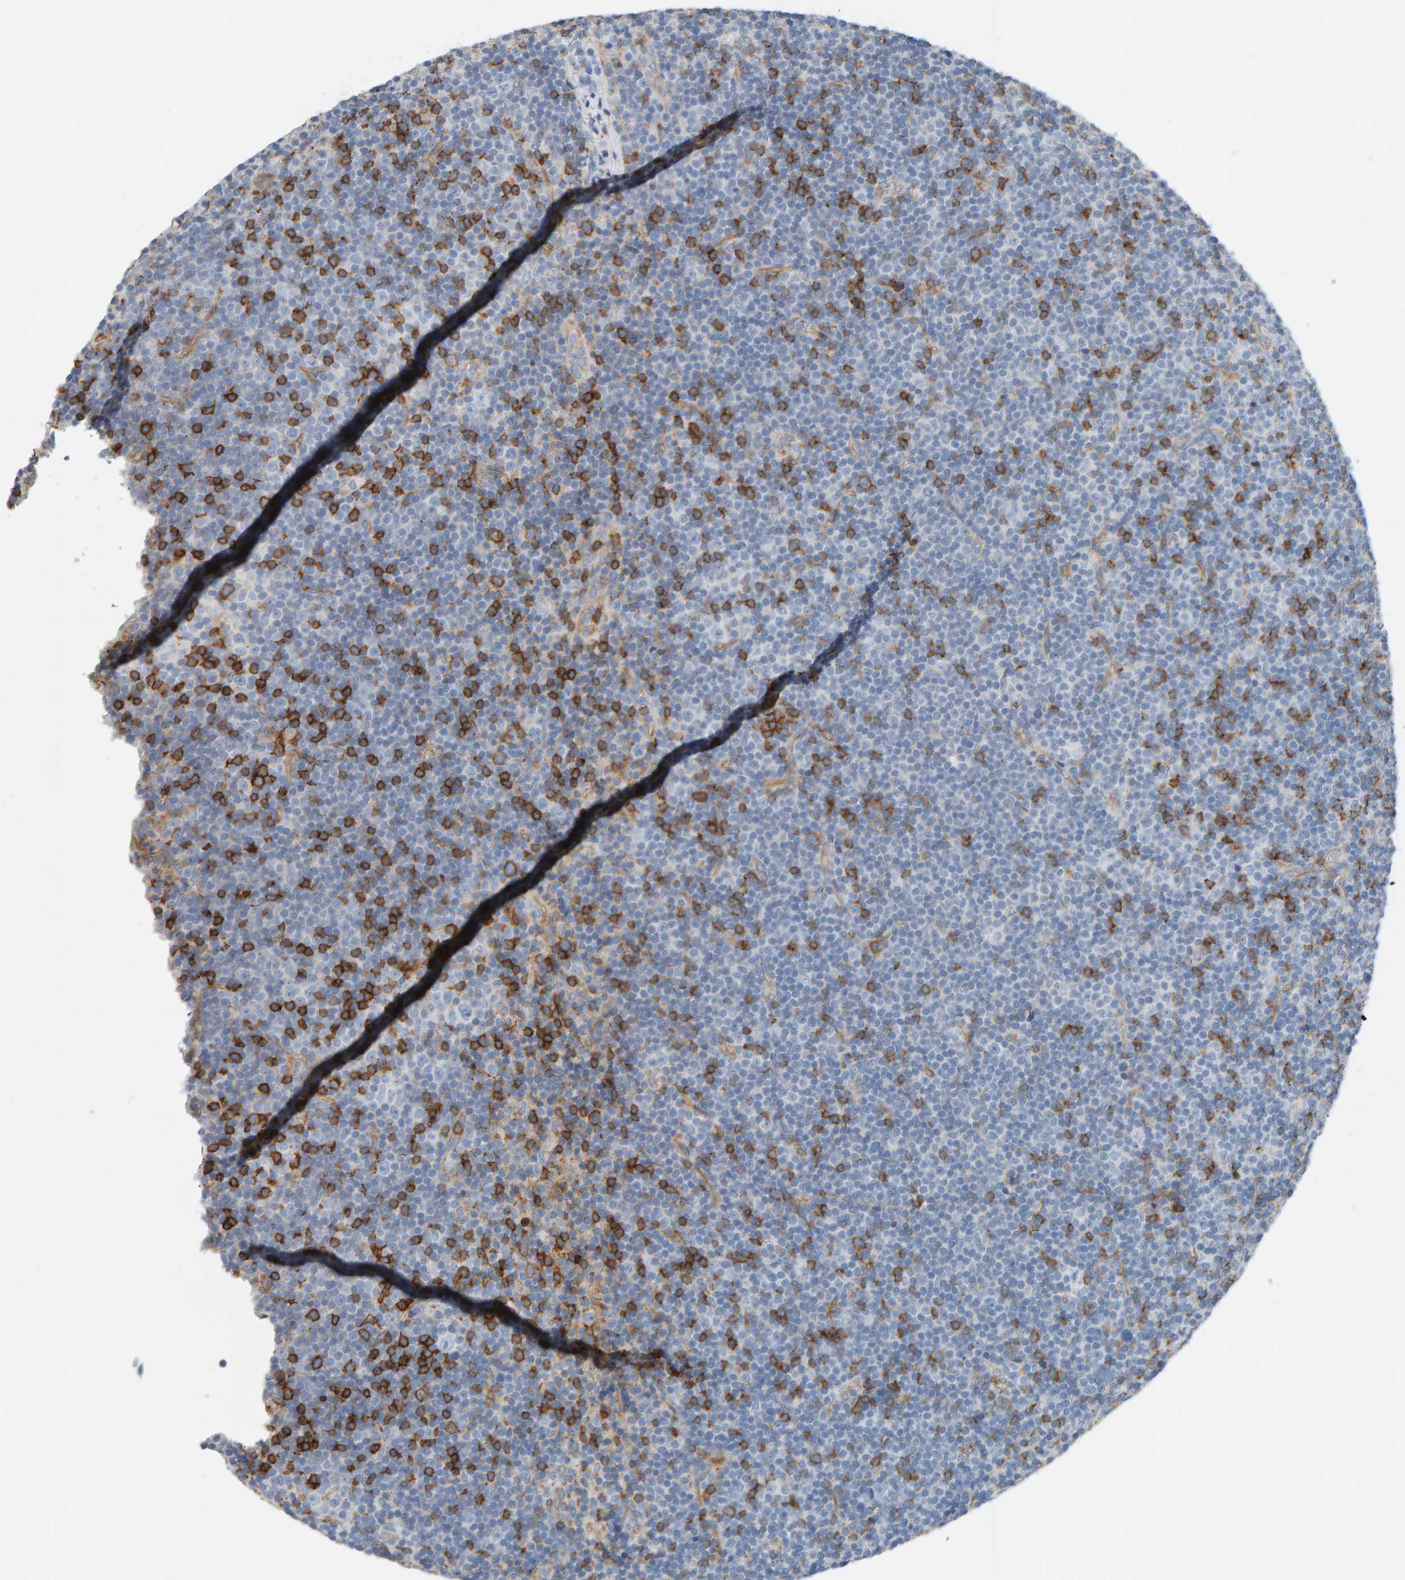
{"staining": {"intensity": "strong", "quantity": "<25%", "location": "cytoplasmic/membranous"}, "tissue": "lymphoma", "cell_type": "Tumor cells", "image_type": "cancer", "snomed": [{"axis": "morphology", "description": "Malignant lymphoma, non-Hodgkin's type, Low grade"}, {"axis": "topography", "description": "Lymph node"}], "caption": "Strong cytoplasmic/membranous positivity for a protein is appreciated in about <25% of tumor cells of malignant lymphoma, non-Hodgkin's type (low-grade) using immunohistochemistry.", "gene": "FYN", "patient": {"sex": "female", "age": 67}}